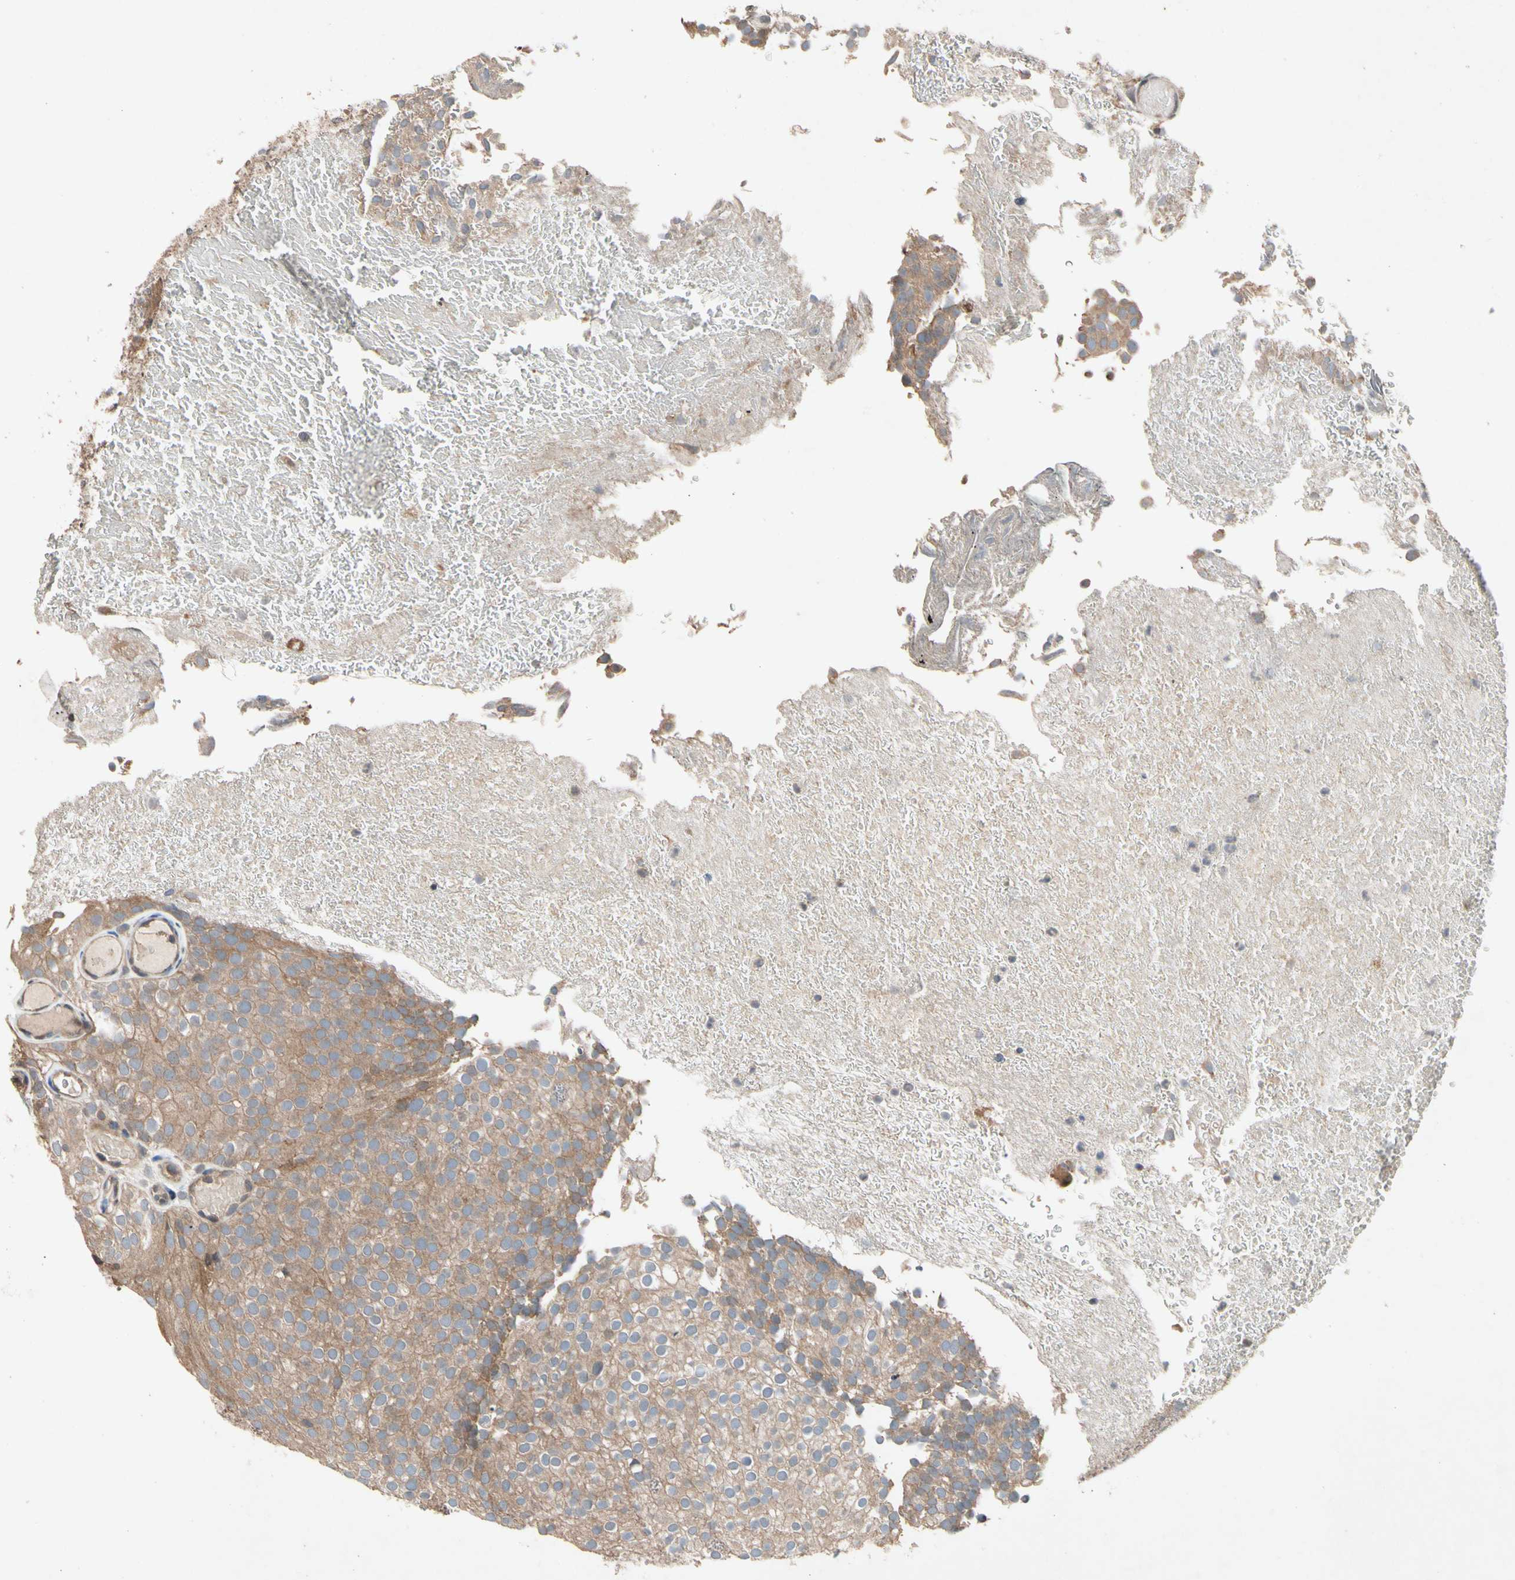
{"staining": {"intensity": "moderate", "quantity": ">75%", "location": "cytoplasmic/membranous"}, "tissue": "urothelial cancer", "cell_type": "Tumor cells", "image_type": "cancer", "snomed": [{"axis": "morphology", "description": "Urothelial carcinoma, Low grade"}, {"axis": "topography", "description": "Urinary bladder"}], "caption": "DAB immunohistochemical staining of human urothelial cancer displays moderate cytoplasmic/membranous protein staining in approximately >75% of tumor cells. Nuclei are stained in blue.", "gene": "PRDX4", "patient": {"sex": "male", "age": 78}}